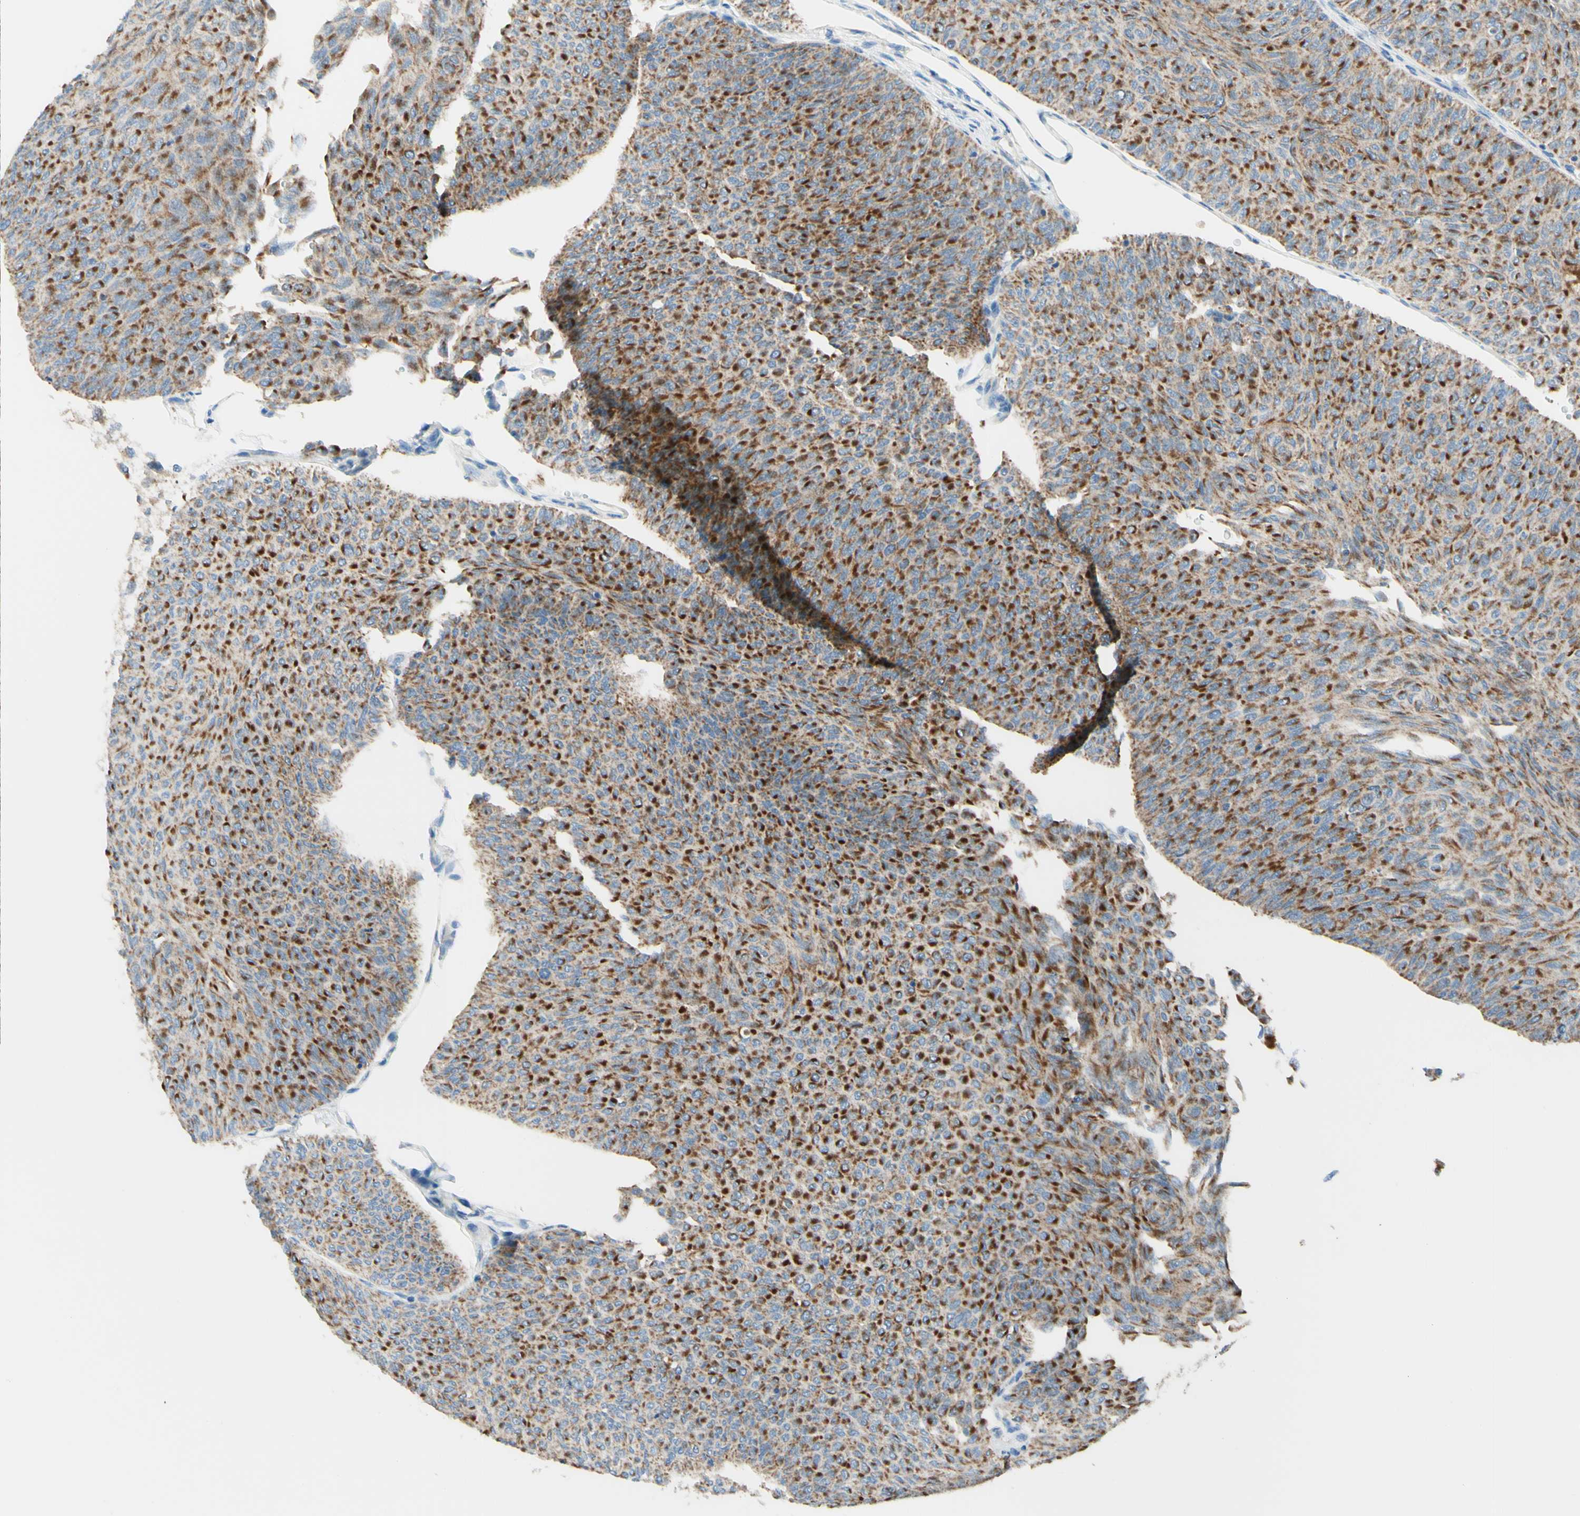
{"staining": {"intensity": "strong", "quantity": ">75%", "location": "cytoplasmic/membranous"}, "tissue": "urothelial cancer", "cell_type": "Tumor cells", "image_type": "cancer", "snomed": [{"axis": "morphology", "description": "Urothelial carcinoma, Low grade"}, {"axis": "topography", "description": "Urinary bladder"}], "caption": "A photomicrograph of human low-grade urothelial carcinoma stained for a protein displays strong cytoplasmic/membranous brown staining in tumor cells.", "gene": "ARMC10", "patient": {"sex": "male", "age": 78}}